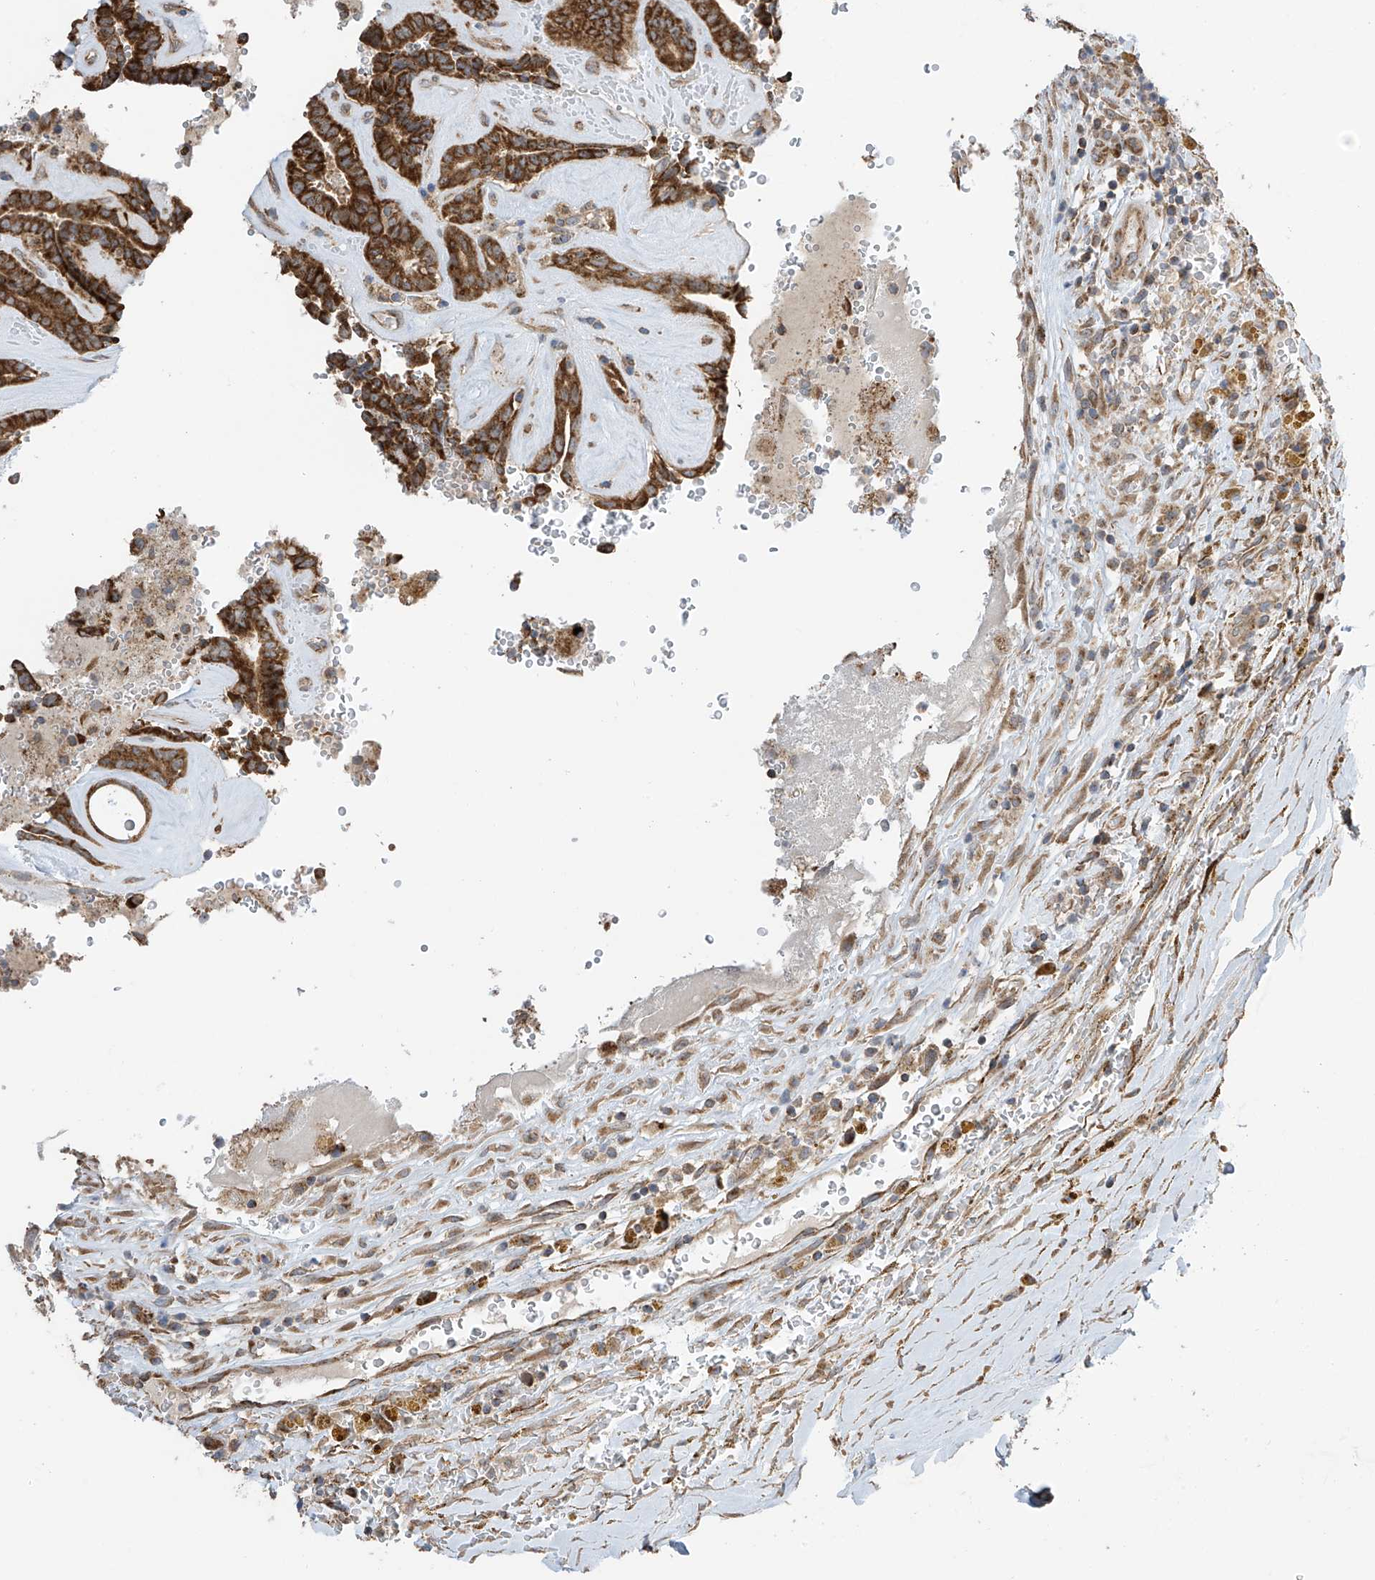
{"staining": {"intensity": "strong", "quantity": ">75%", "location": "cytoplasmic/membranous"}, "tissue": "thyroid cancer", "cell_type": "Tumor cells", "image_type": "cancer", "snomed": [{"axis": "morphology", "description": "Papillary adenocarcinoma, NOS"}, {"axis": "topography", "description": "Thyroid gland"}], "caption": "Protein positivity by immunohistochemistry (IHC) exhibits strong cytoplasmic/membranous staining in about >75% of tumor cells in papillary adenocarcinoma (thyroid).", "gene": "PNPT1", "patient": {"sex": "male", "age": 77}}